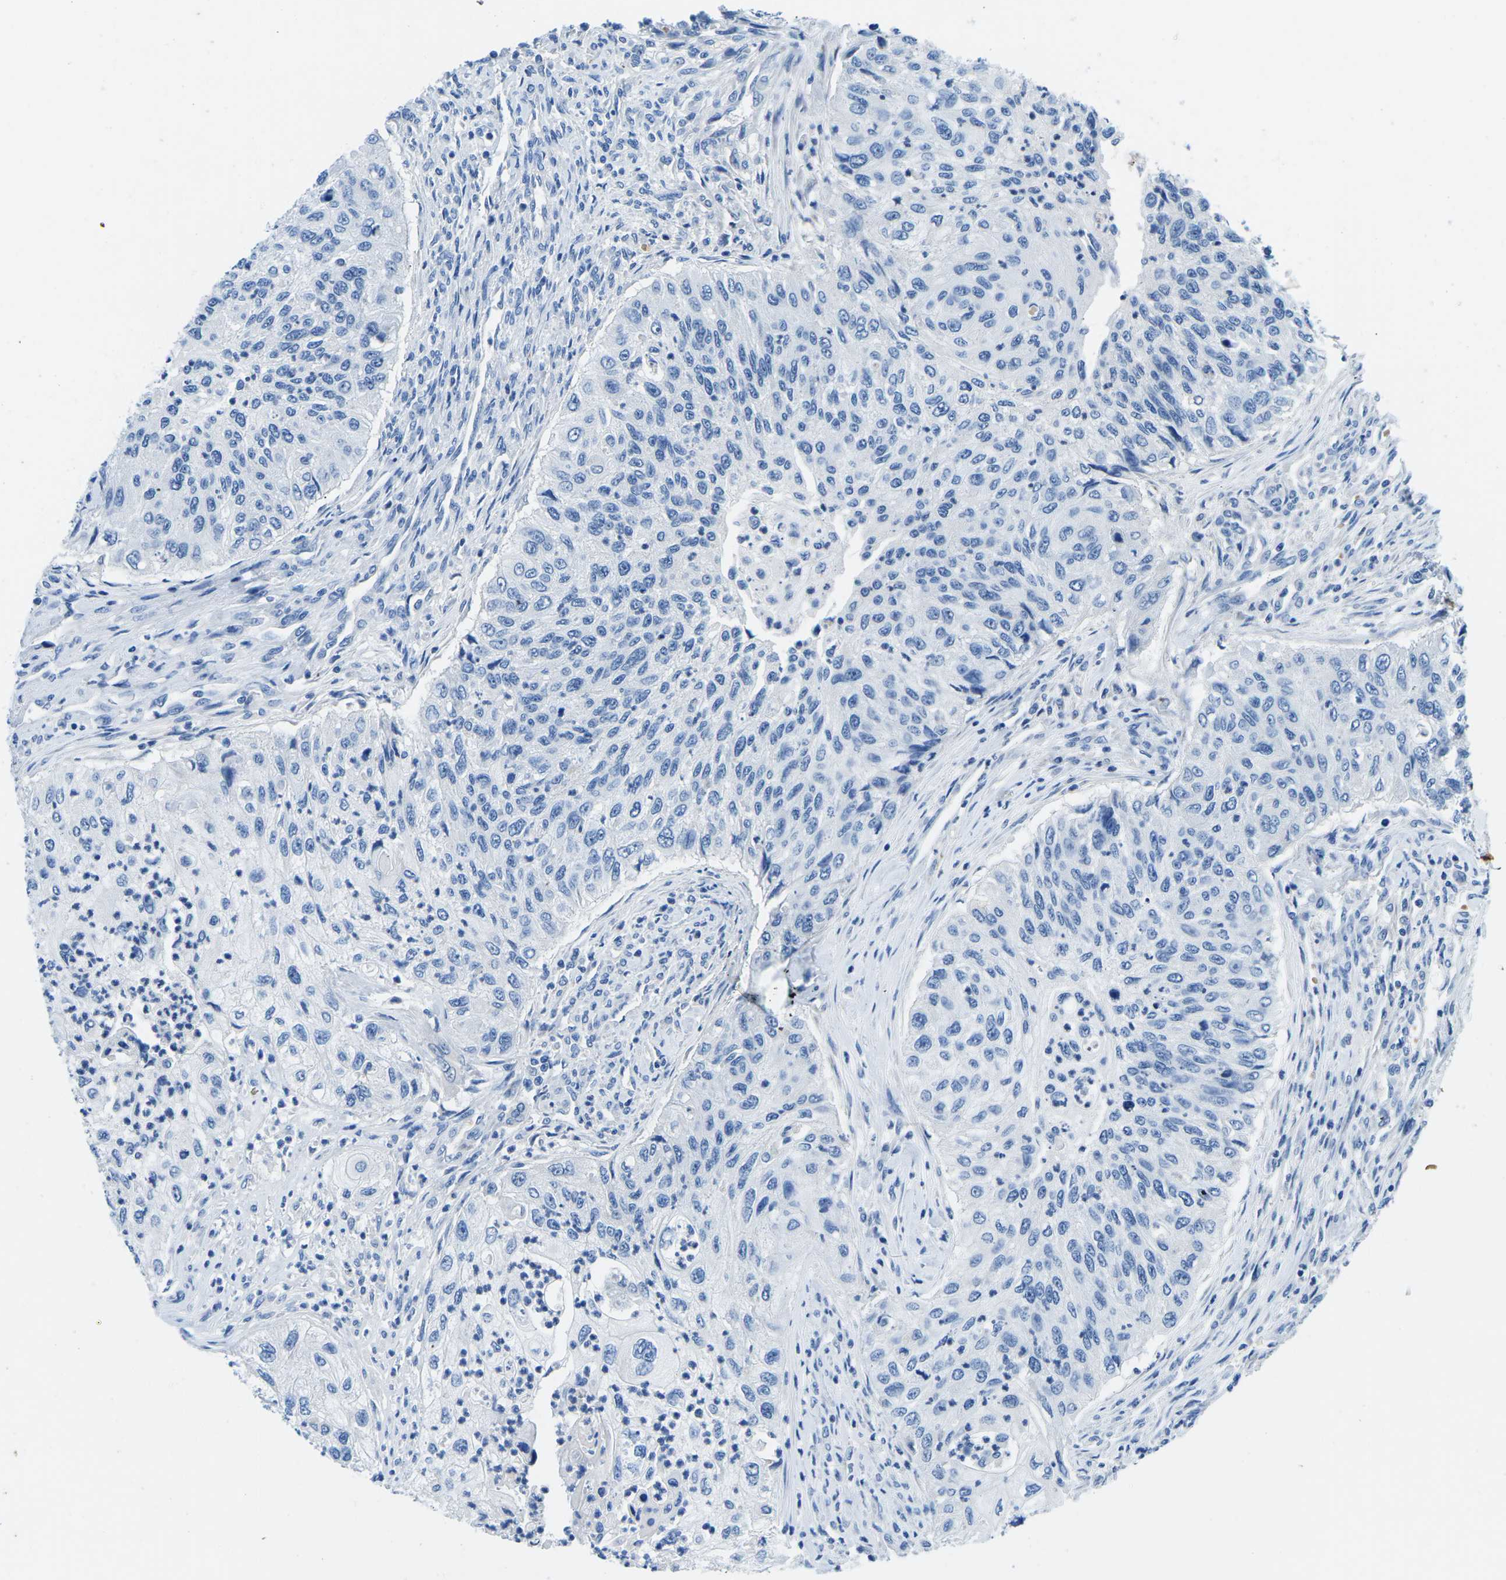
{"staining": {"intensity": "negative", "quantity": "none", "location": "none"}, "tissue": "urothelial cancer", "cell_type": "Tumor cells", "image_type": "cancer", "snomed": [{"axis": "morphology", "description": "Urothelial carcinoma, High grade"}, {"axis": "topography", "description": "Urinary bladder"}], "caption": "An immunohistochemistry image of urothelial carcinoma (high-grade) is shown. There is no staining in tumor cells of urothelial carcinoma (high-grade).", "gene": "TM6SF1", "patient": {"sex": "female", "age": 60}}